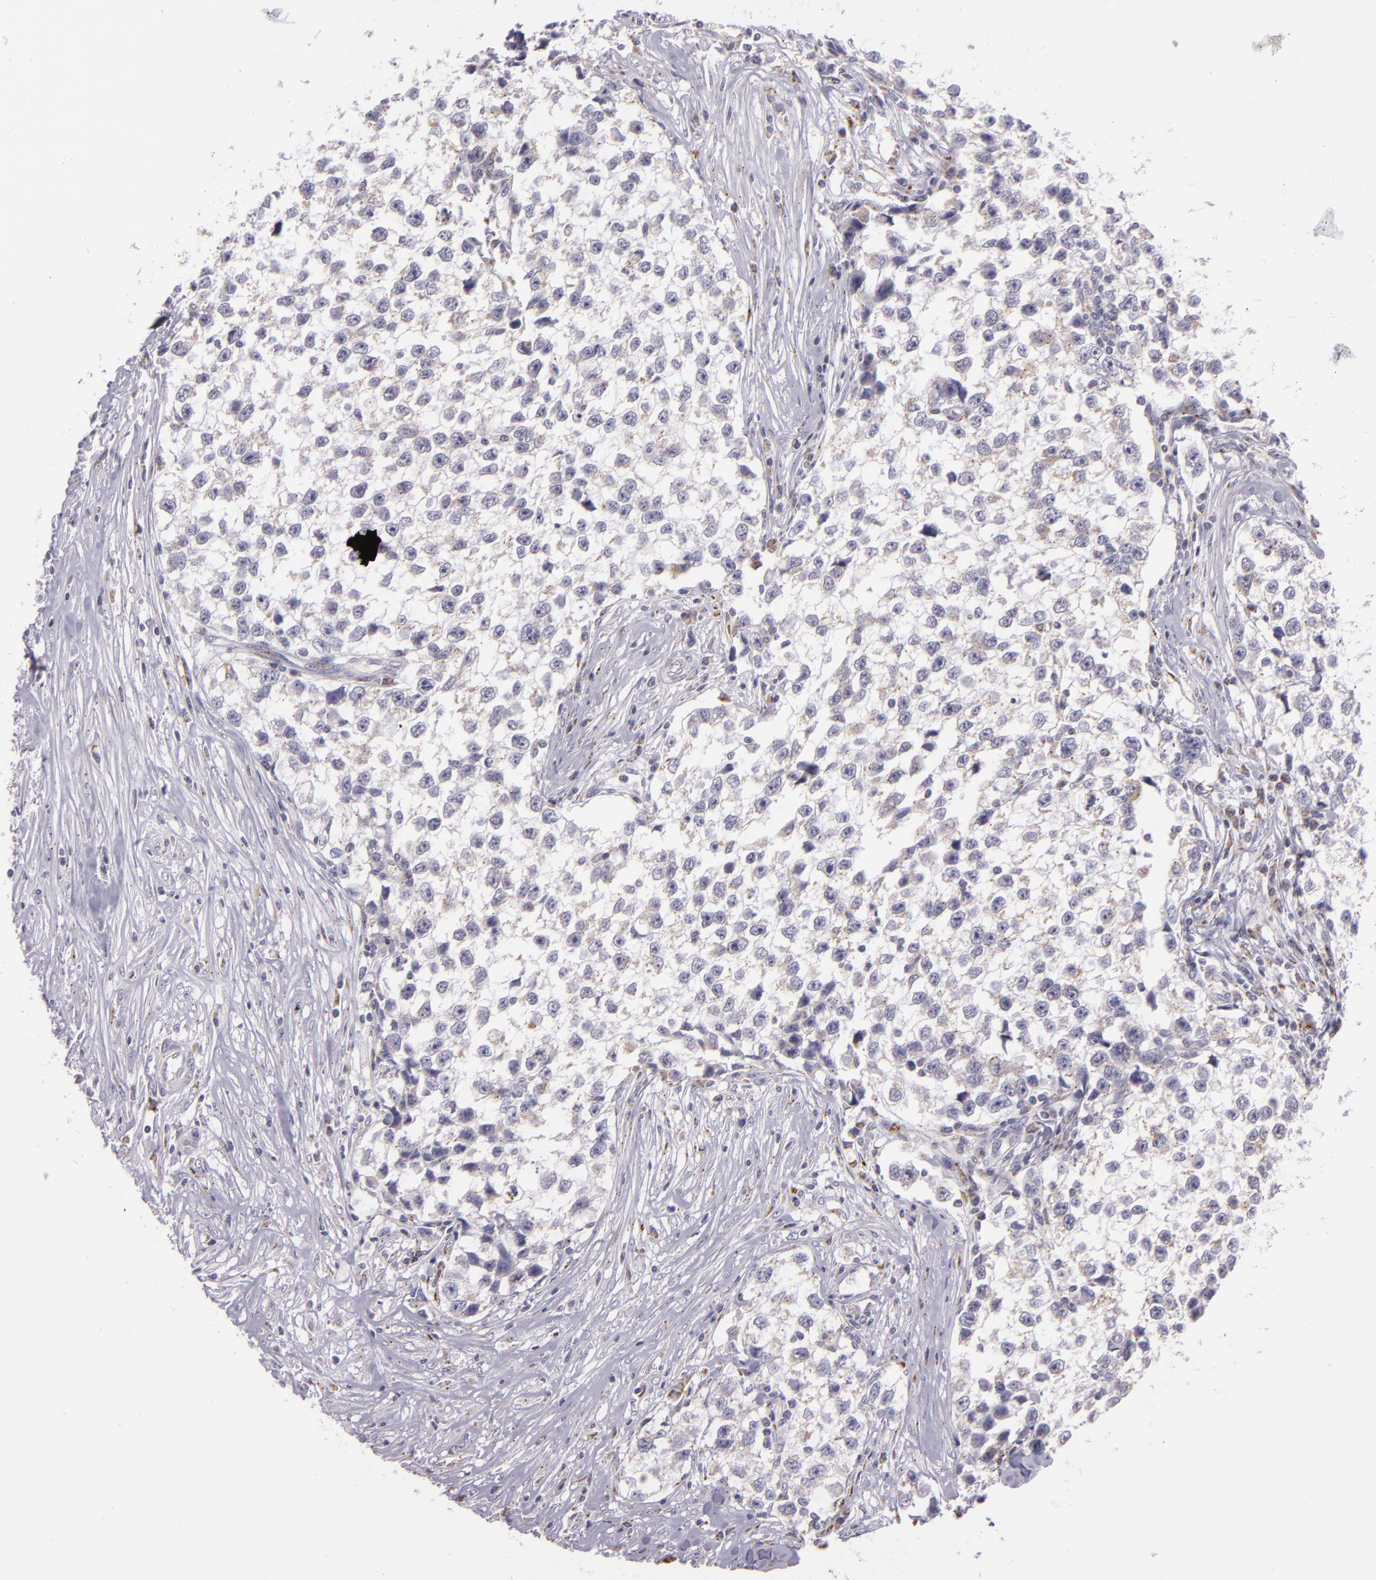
{"staining": {"intensity": "negative", "quantity": "none", "location": "none"}, "tissue": "testis cancer", "cell_type": "Tumor cells", "image_type": "cancer", "snomed": [{"axis": "morphology", "description": "Seminoma, NOS"}, {"axis": "morphology", "description": "Carcinoma, Embryonal, NOS"}, {"axis": "topography", "description": "Testis"}], "caption": "Immunohistochemical staining of testis cancer (embryonal carcinoma) shows no significant expression in tumor cells. Nuclei are stained in blue.", "gene": "CILK1", "patient": {"sex": "male", "age": 30}}